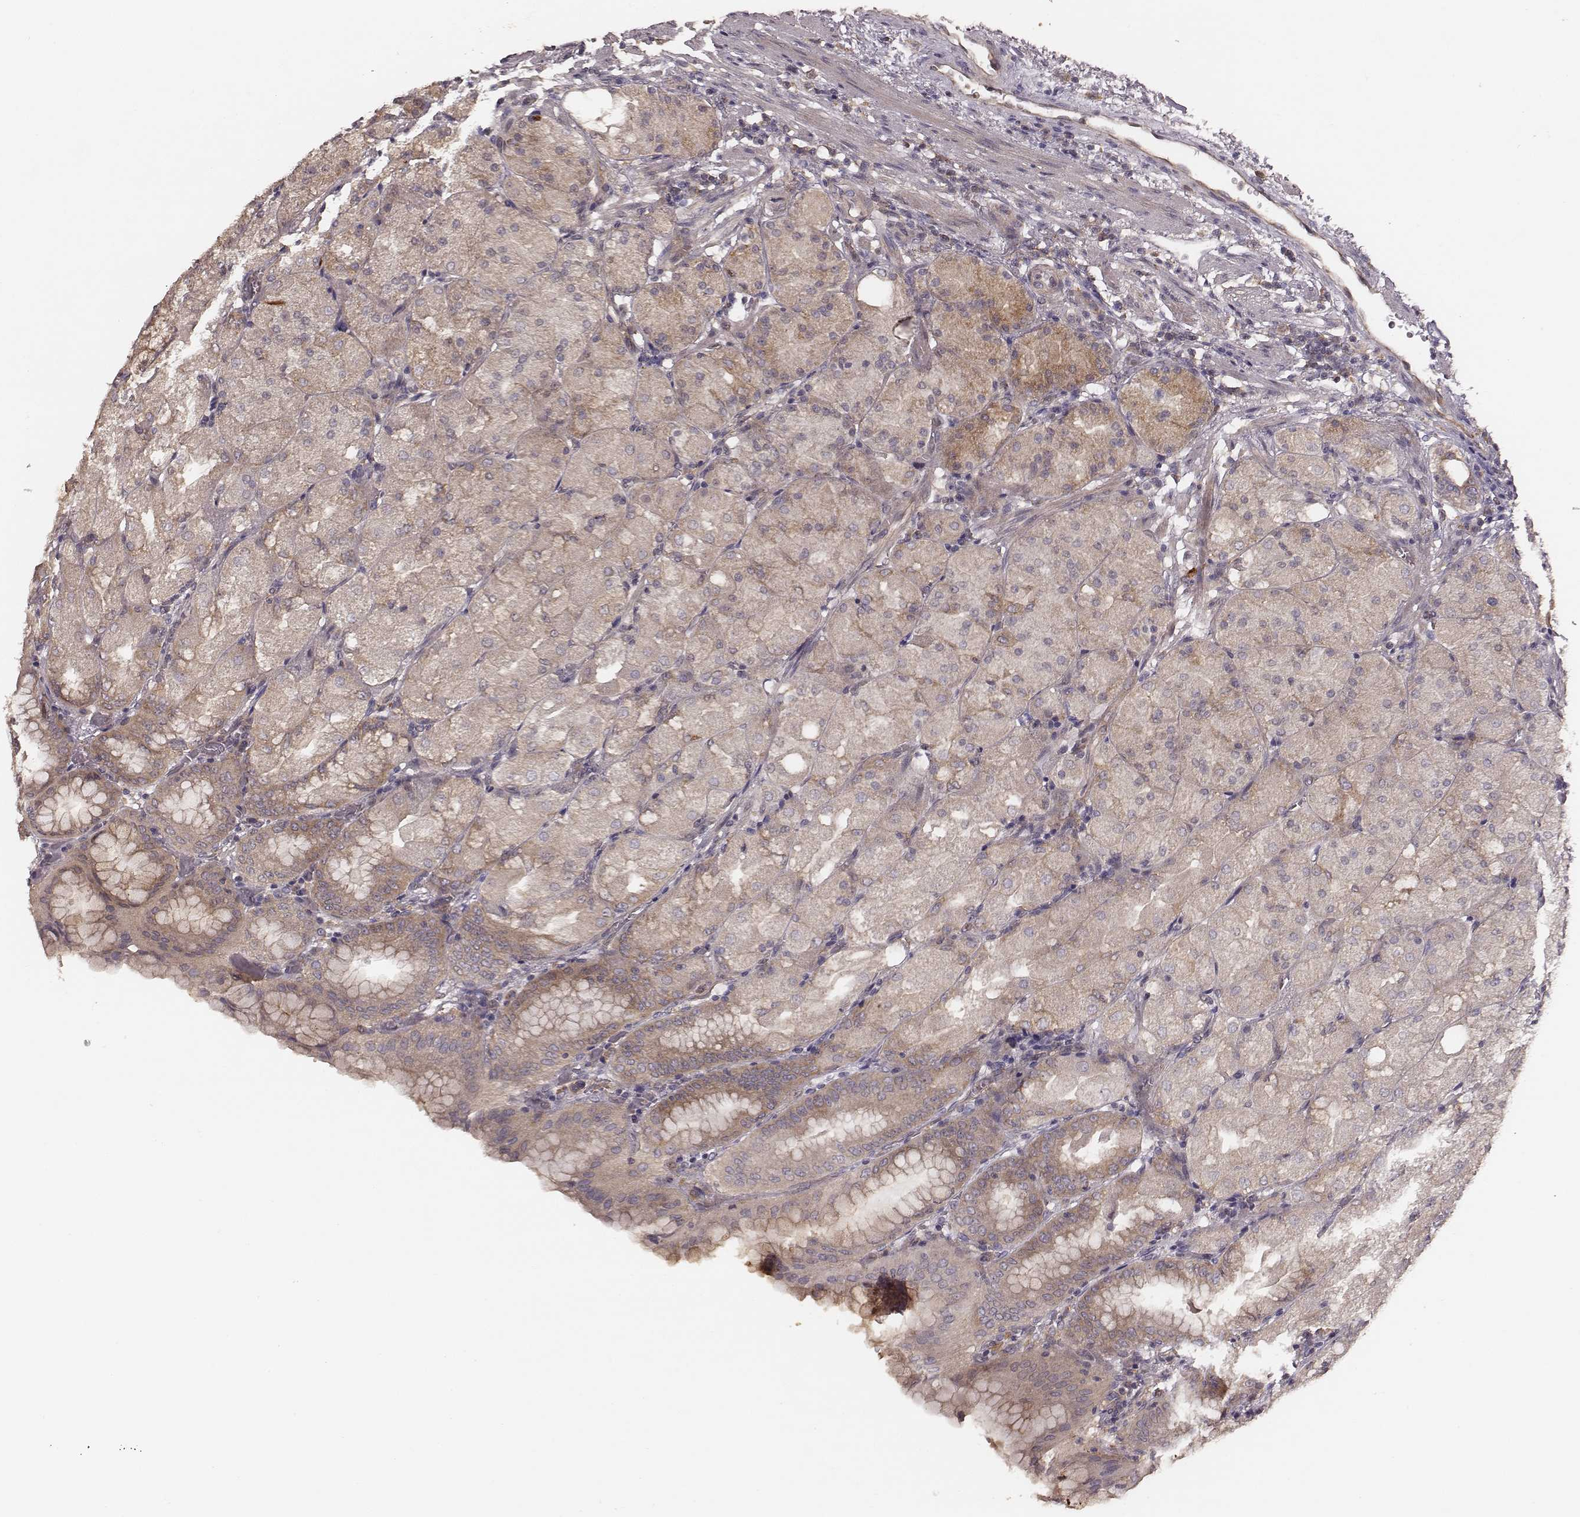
{"staining": {"intensity": "moderate", "quantity": "25%-75%", "location": "cytoplasmic/membranous"}, "tissue": "stomach", "cell_type": "Glandular cells", "image_type": "normal", "snomed": [{"axis": "morphology", "description": "Normal tissue, NOS"}, {"axis": "topography", "description": "Stomach, upper"}, {"axis": "topography", "description": "Stomach"}, {"axis": "topography", "description": "Stomach, lower"}], "caption": "Moderate cytoplasmic/membranous expression is appreciated in about 25%-75% of glandular cells in normal stomach.", "gene": "VPS26A", "patient": {"sex": "male", "age": 62}}